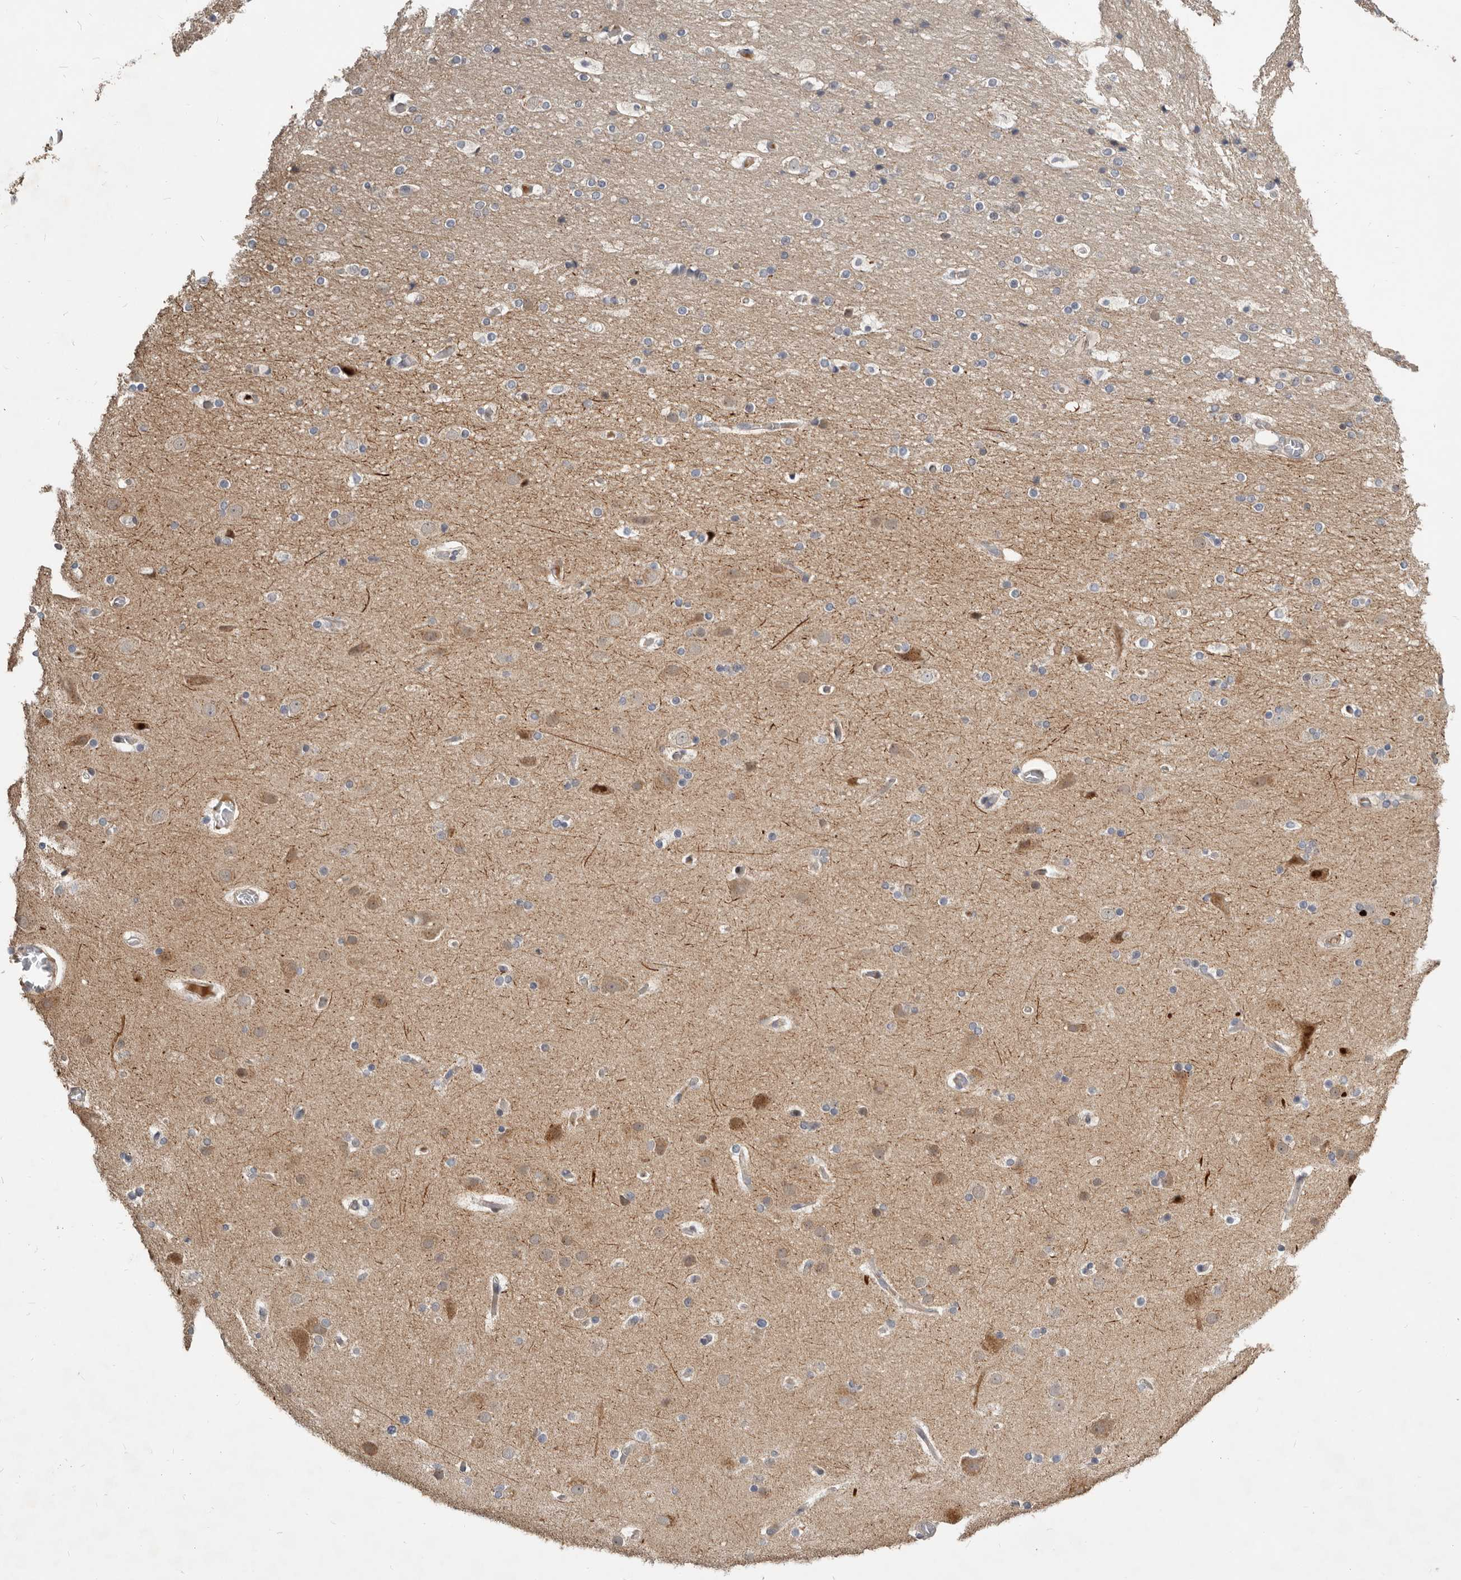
{"staining": {"intensity": "negative", "quantity": "none", "location": "none"}, "tissue": "cerebral cortex", "cell_type": "Endothelial cells", "image_type": "normal", "snomed": [{"axis": "morphology", "description": "Normal tissue, NOS"}, {"axis": "topography", "description": "Cerebral cortex"}], "caption": "IHC photomicrograph of benign cerebral cortex: cerebral cortex stained with DAB (3,3'-diaminobenzidine) shows no significant protein expression in endothelial cells.", "gene": "NPY4R2", "patient": {"sex": "male", "age": 57}}